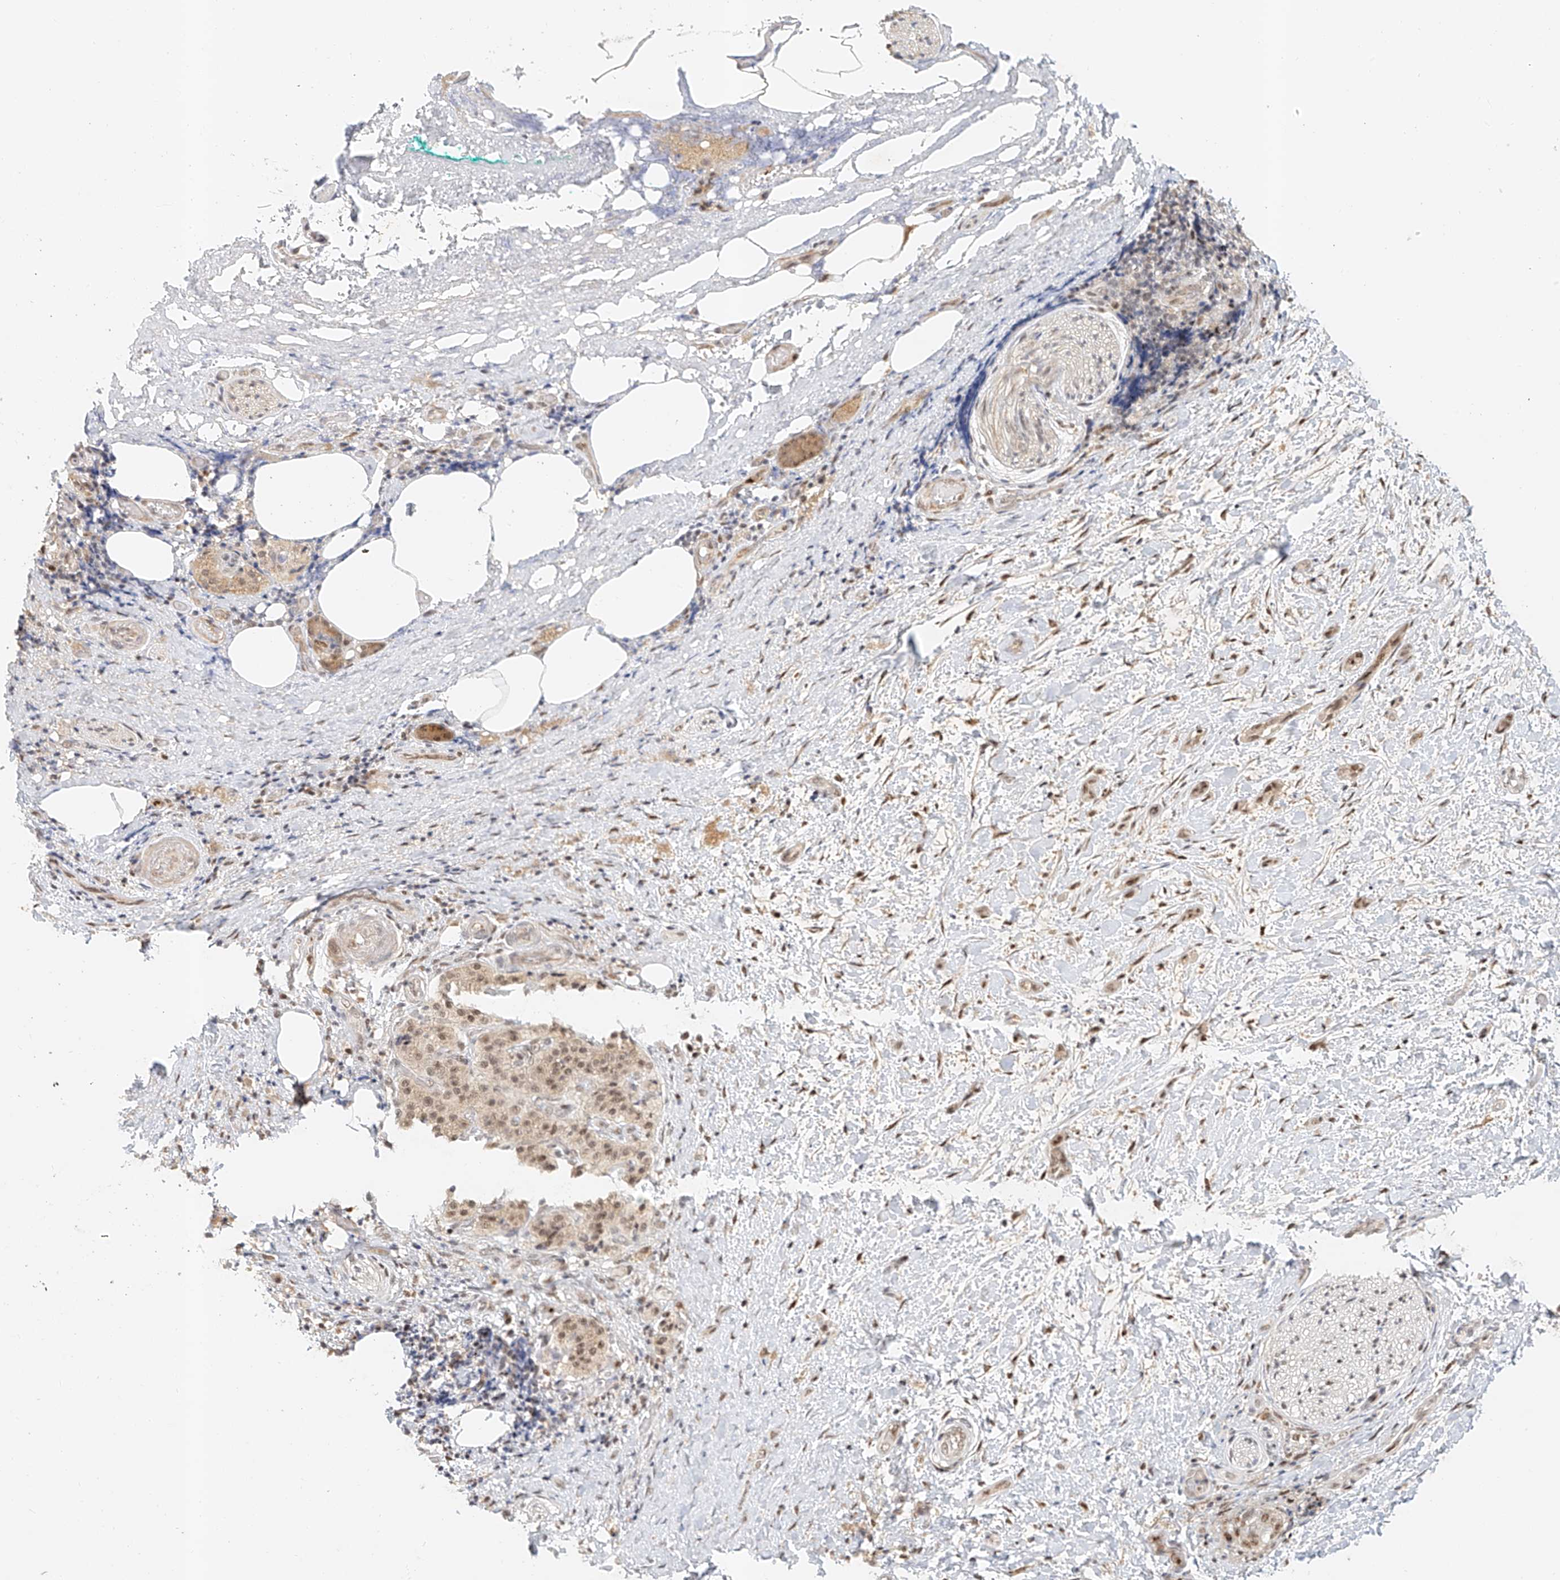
{"staining": {"intensity": "moderate", "quantity": ">75%", "location": "nuclear"}, "tissue": "pancreatic cancer", "cell_type": "Tumor cells", "image_type": "cancer", "snomed": [{"axis": "morphology", "description": "Normal tissue, NOS"}, {"axis": "morphology", "description": "Adenocarcinoma, NOS"}, {"axis": "topography", "description": "Pancreas"}, {"axis": "topography", "description": "Peripheral nerve tissue"}], "caption": "Immunohistochemical staining of human pancreatic adenocarcinoma shows medium levels of moderate nuclear staining in about >75% of tumor cells. (IHC, brightfield microscopy, high magnification).", "gene": "CXorf58", "patient": {"sex": "female", "age": 63}}